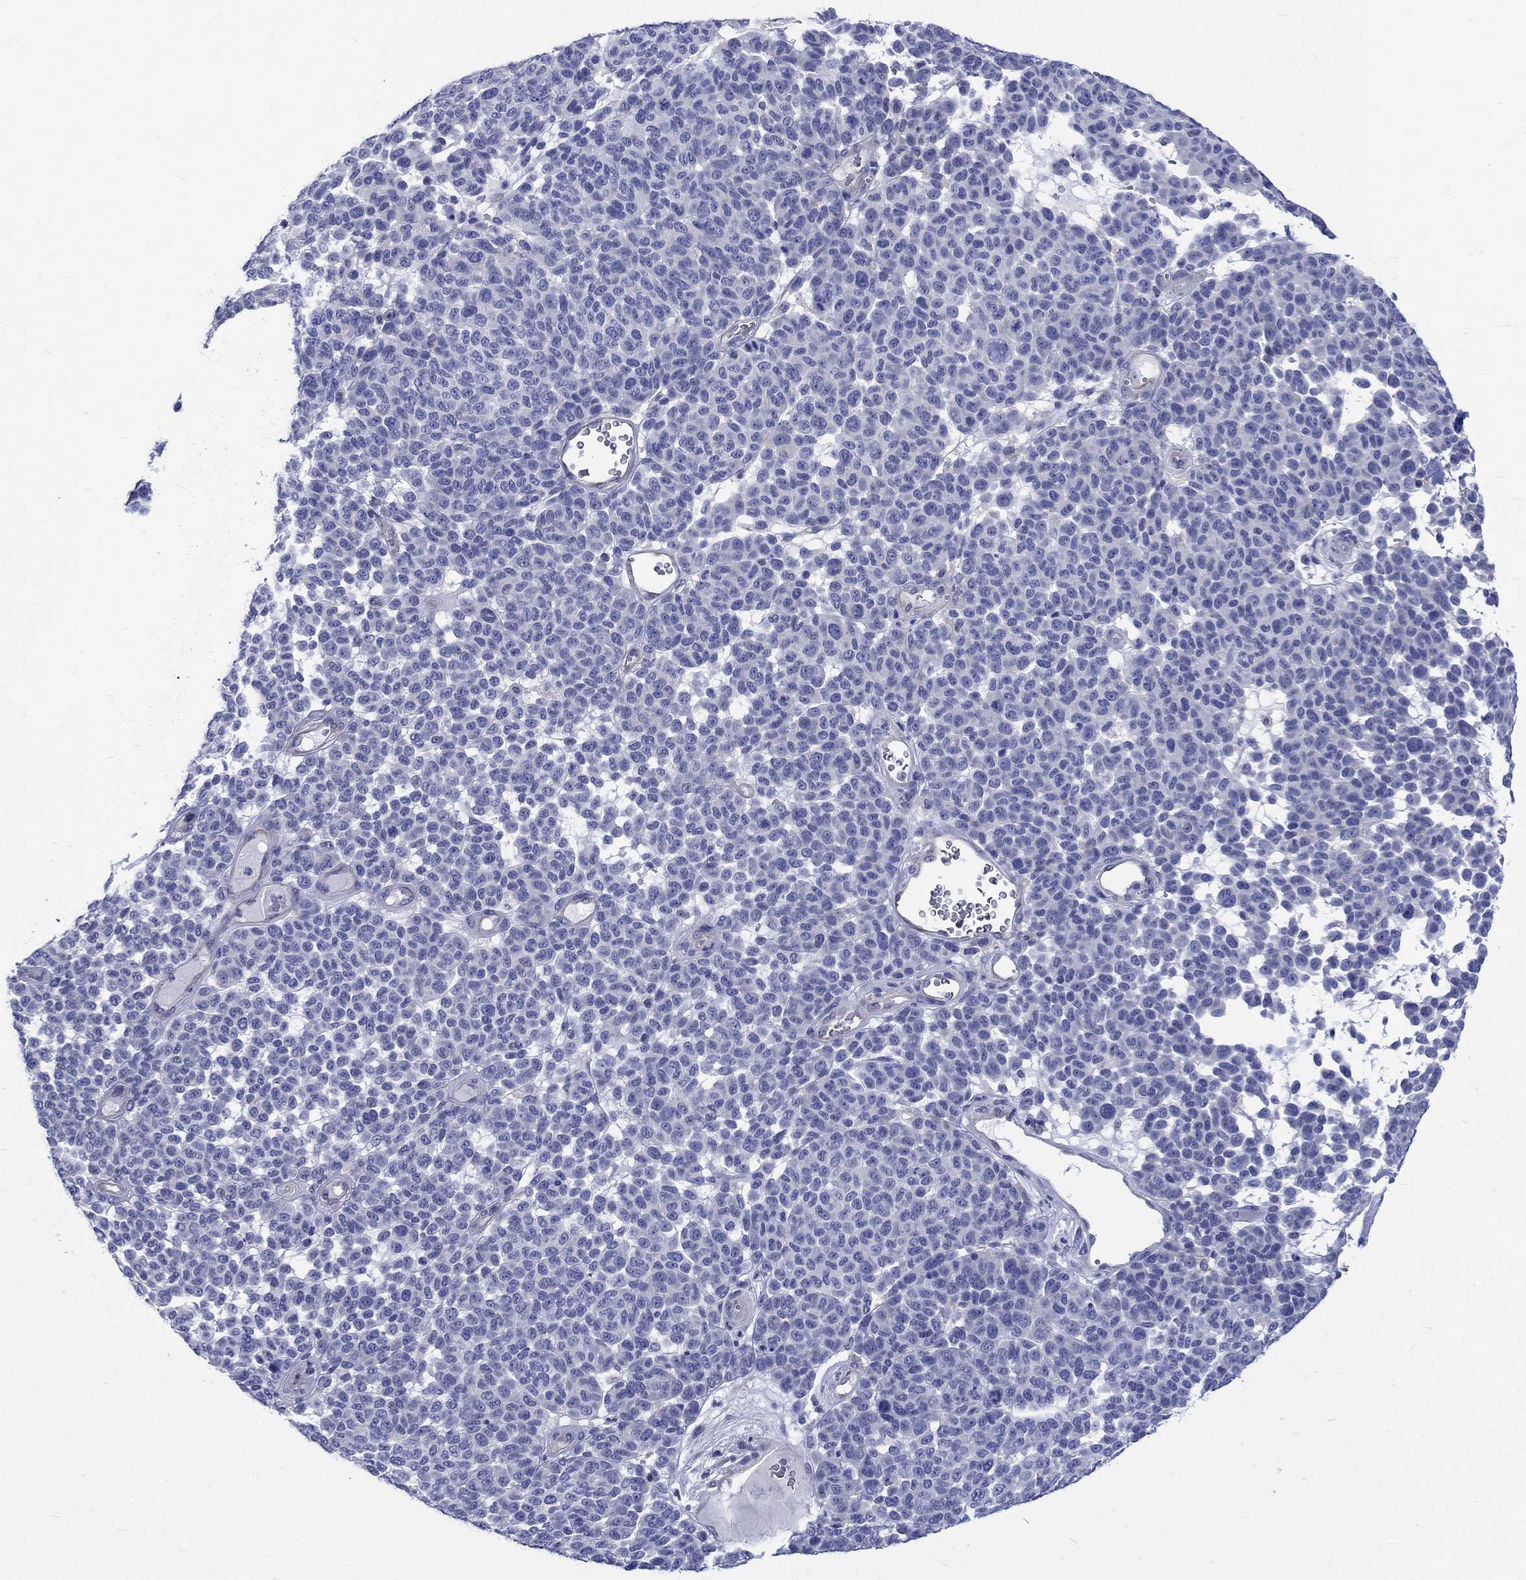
{"staining": {"intensity": "negative", "quantity": "none", "location": "none"}, "tissue": "melanoma", "cell_type": "Tumor cells", "image_type": "cancer", "snomed": [{"axis": "morphology", "description": "Malignant melanoma, NOS"}, {"axis": "topography", "description": "Skin"}], "caption": "A photomicrograph of human malignant melanoma is negative for staining in tumor cells. (Stains: DAB immunohistochemistry (IHC) with hematoxylin counter stain, Microscopy: brightfield microscopy at high magnification).", "gene": "SH2D7", "patient": {"sex": "male", "age": 59}}